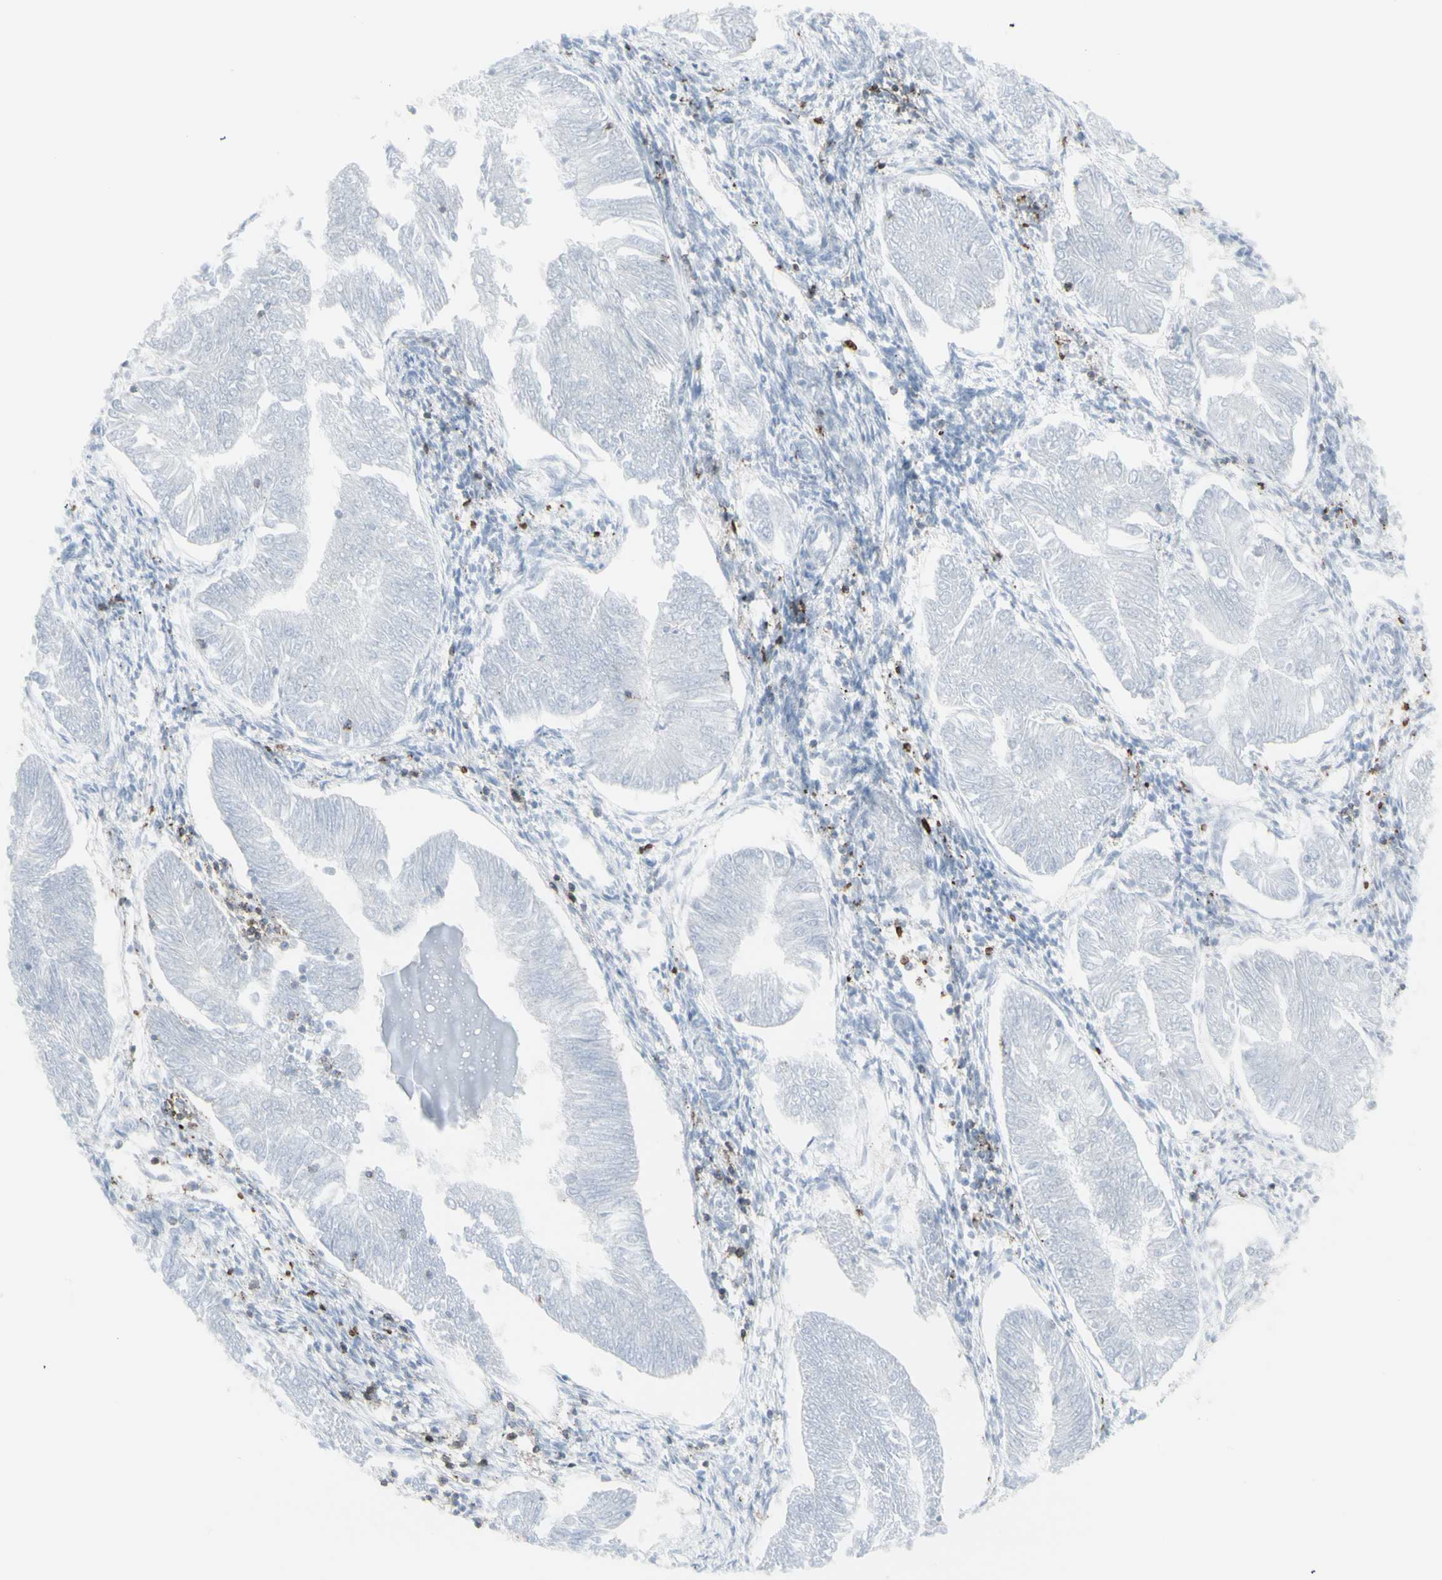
{"staining": {"intensity": "negative", "quantity": "none", "location": "none"}, "tissue": "endometrial cancer", "cell_type": "Tumor cells", "image_type": "cancer", "snomed": [{"axis": "morphology", "description": "Adenocarcinoma, NOS"}, {"axis": "topography", "description": "Endometrium"}], "caption": "Immunohistochemical staining of human endometrial cancer (adenocarcinoma) demonstrates no significant staining in tumor cells.", "gene": "CD247", "patient": {"sex": "female", "age": 53}}